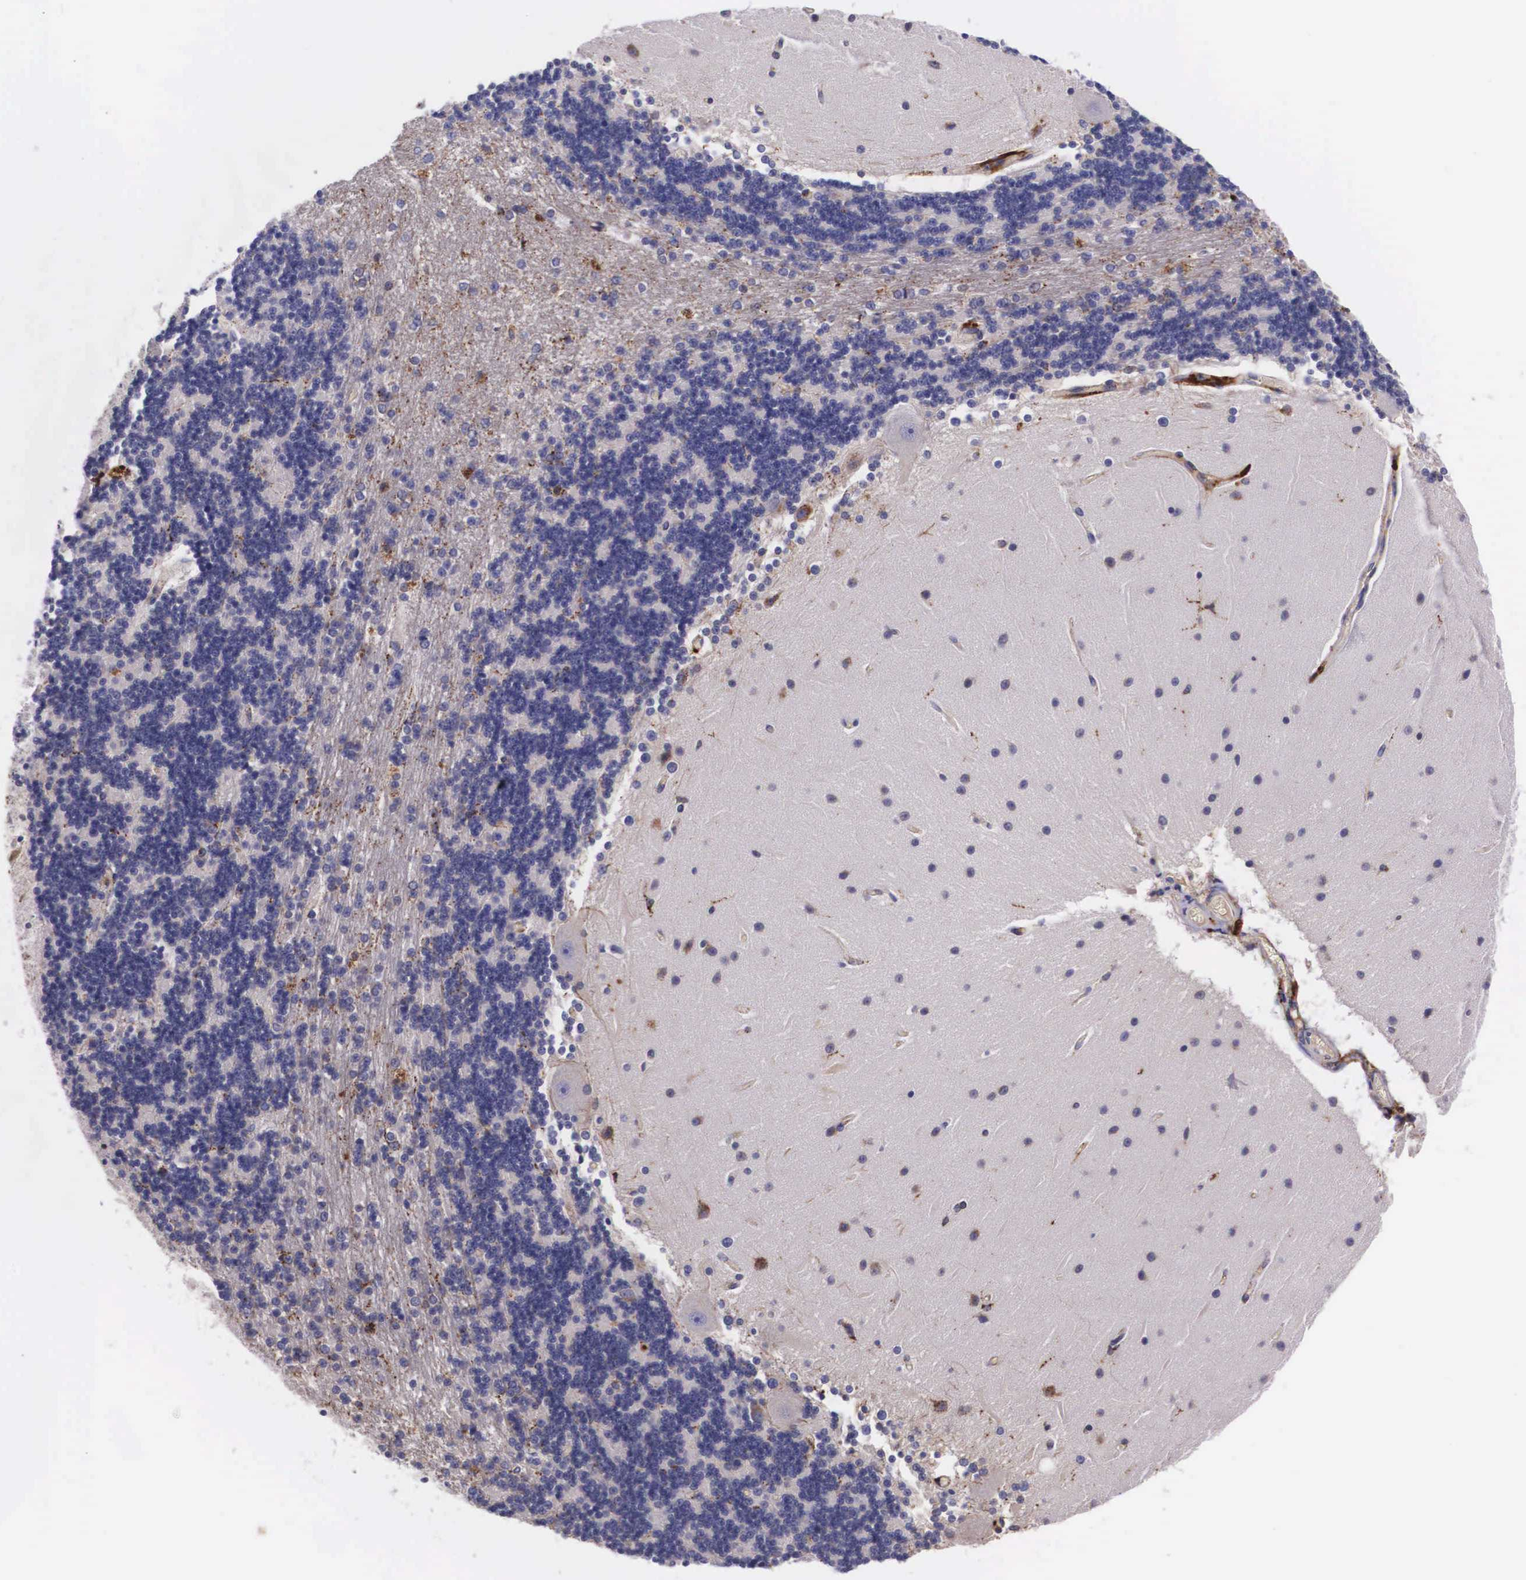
{"staining": {"intensity": "weak", "quantity": "<25%", "location": "cytoplasmic/membranous"}, "tissue": "cerebellum", "cell_type": "Cells in granular layer", "image_type": "normal", "snomed": [{"axis": "morphology", "description": "Normal tissue, NOS"}, {"axis": "topography", "description": "Cerebellum"}], "caption": "Photomicrograph shows no significant protein staining in cells in granular layer of normal cerebellum. The staining was performed using DAB to visualize the protein expression in brown, while the nuclei were stained in blue with hematoxylin (Magnification: 20x).", "gene": "NAGA", "patient": {"sex": "female", "age": 54}}